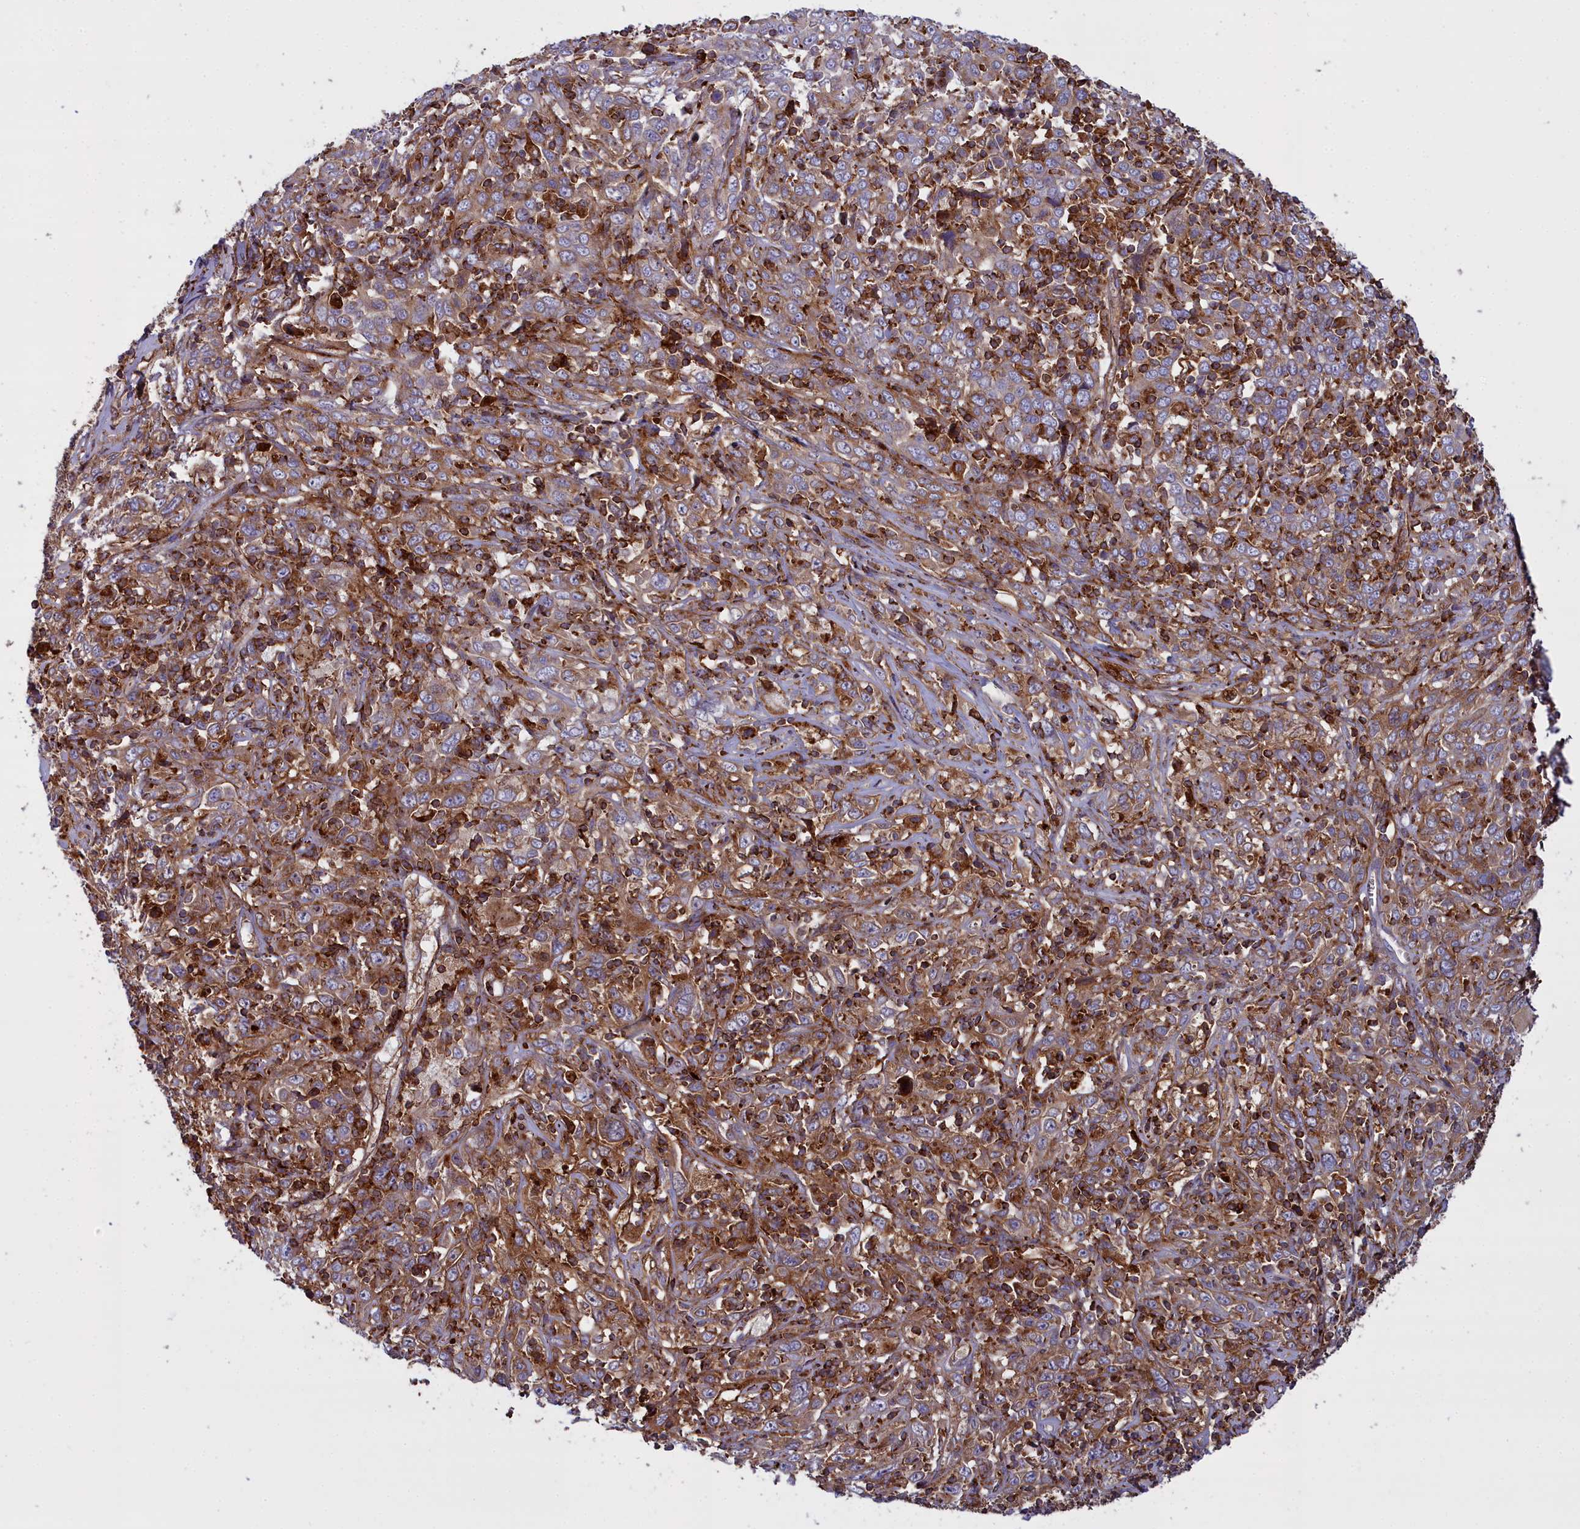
{"staining": {"intensity": "moderate", "quantity": ">75%", "location": "cytoplasmic/membranous"}, "tissue": "cervical cancer", "cell_type": "Tumor cells", "image_type": "cancer", "snomed": [{"axis": "morphology", "description": "Squamous cell carcinoma, NOS"}, {"axis": "topography", "description": "Cervix"}], "caption": "Immunohistochemical staining of human cervical cancer displays medium levels of moderate cytoplasmic/membranous expression in approximately >75% of tumor cells.", "gene": "LNPEP", "patient": {"sex": "female", "age": 46}}